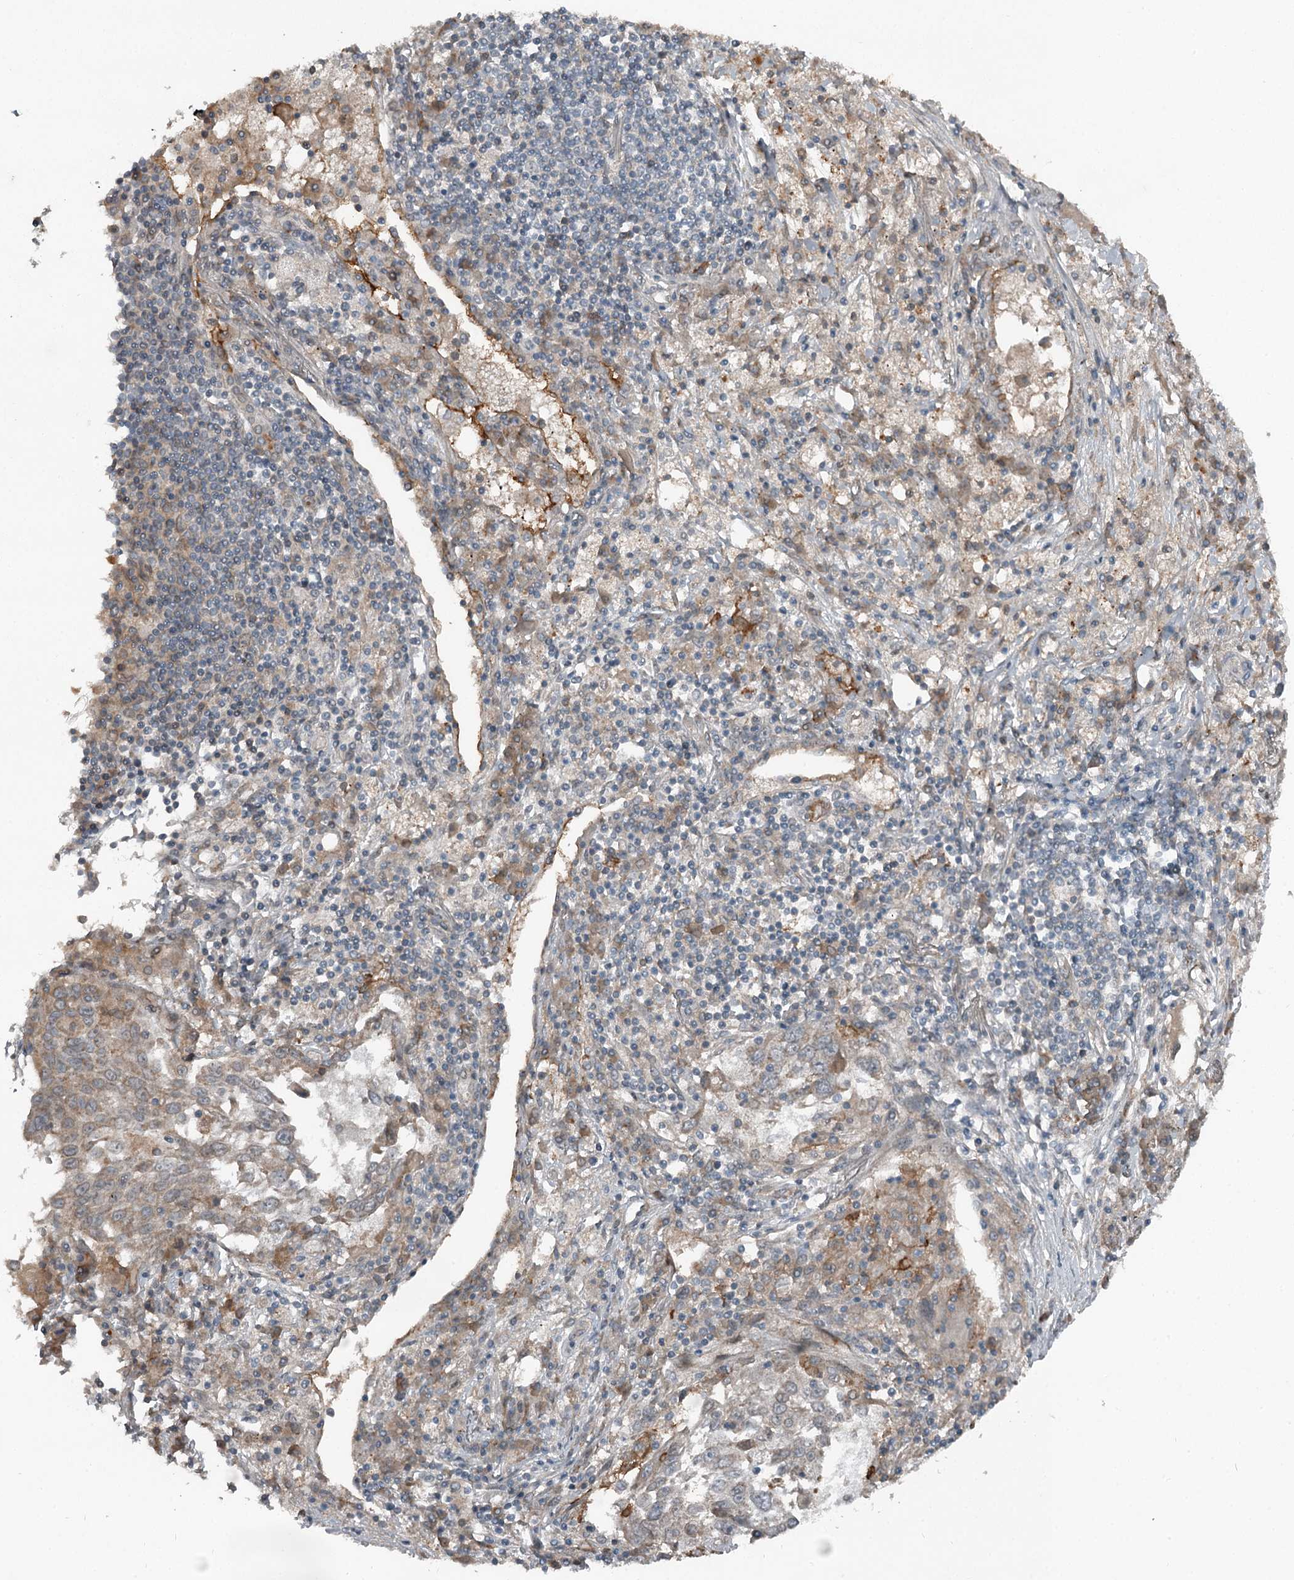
{"staining": {"intensity": "weak", "quantity": "<25%", "location": "cytoplasmic/membranous"}, "tissue": "lung cancer", "cell_type": "Tumor cells", "image_type": "cancer", "snomed": [{"axis": "morphology", "description": "Squamous cell carcinoma, NOS"}, {"axis": "topography", "description": "Lung"}], "caption": "Immunohistochemistry (IHC) histopathology image of human lung cancer stained for a protein (brown), which exhibits no staining in tumor cells.", "gene": "SLC39A8", "patient": {"sex": "male", "age": 65}}